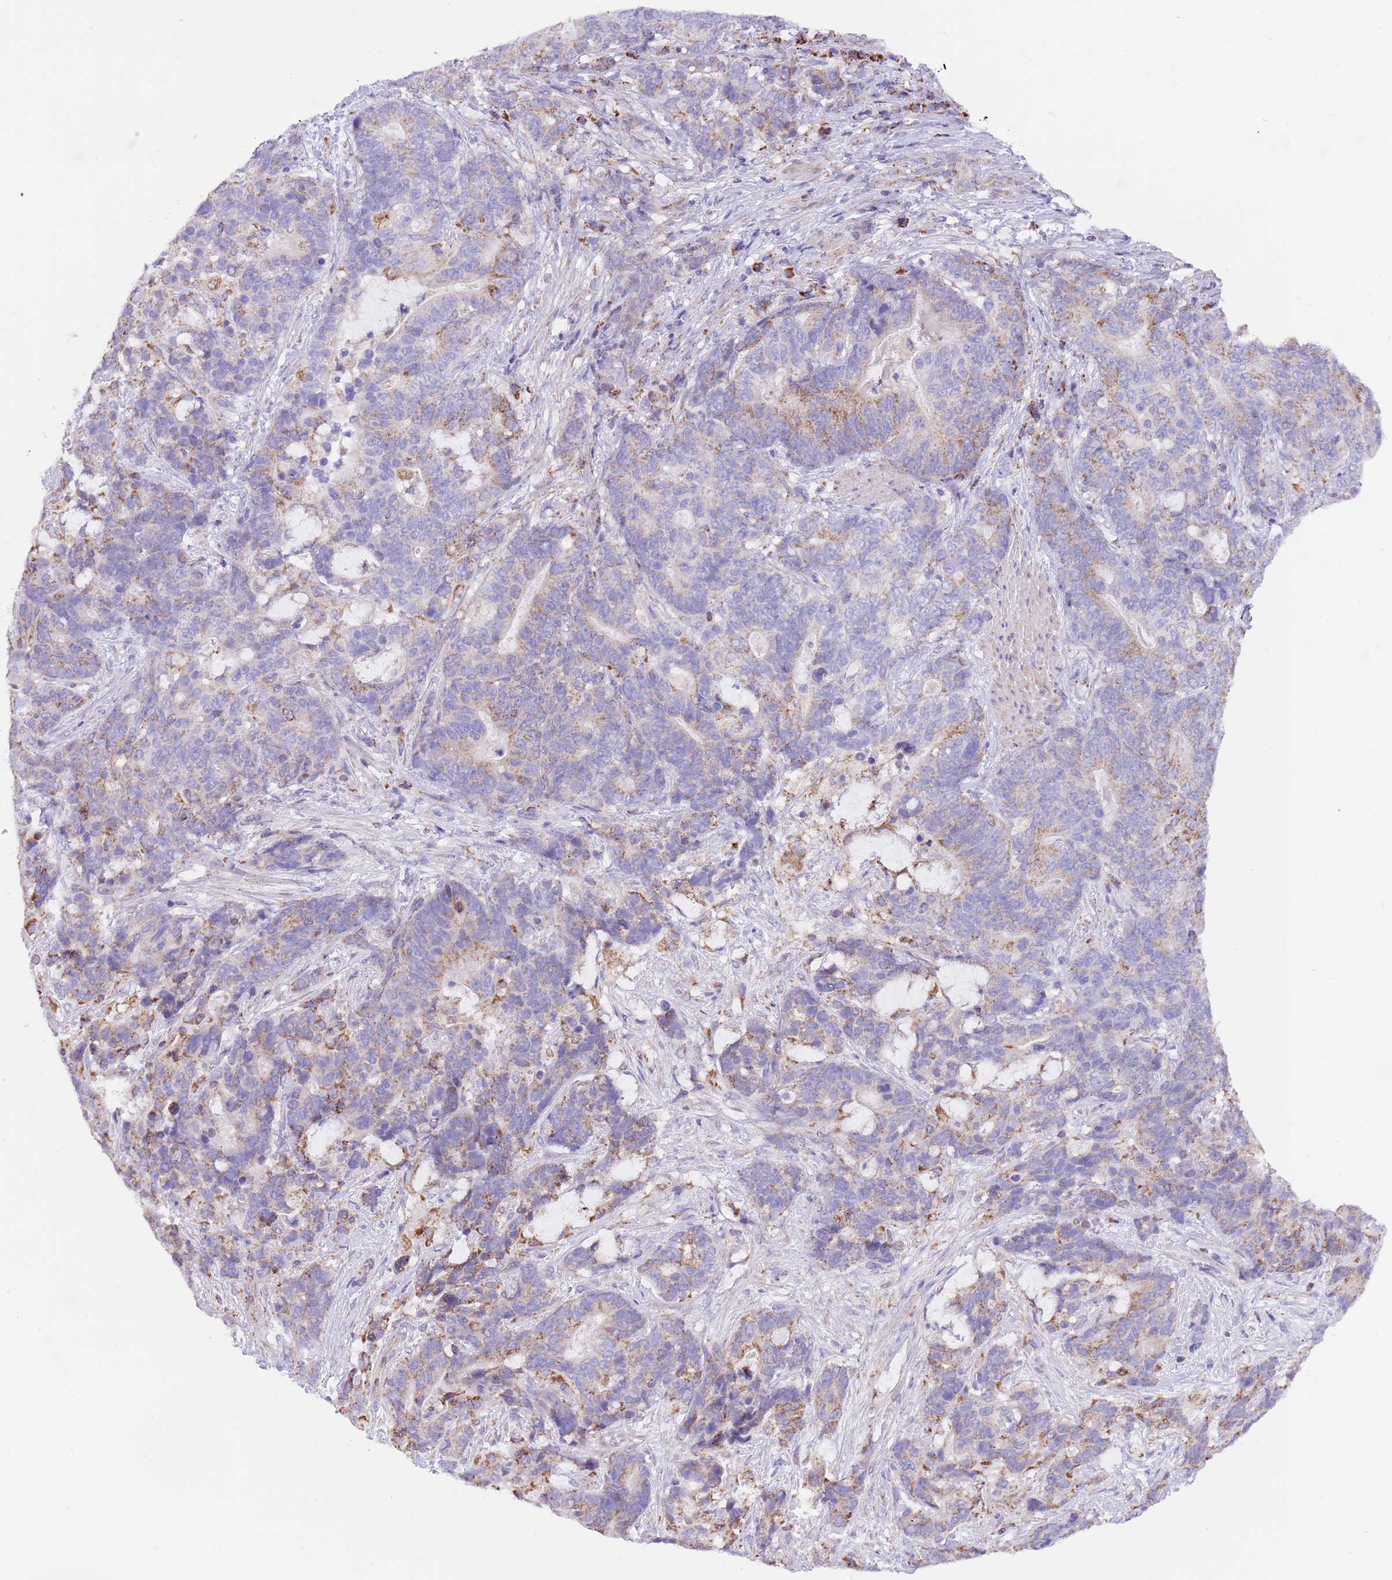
{"staining": {"intensity": "strong", "quantity": "<25%", "location": "cytoplasmic/membranous"}, "tissue": "stomach cancer", "cell_type": "Tumor cells", "image_type": "cancer", "snomed": [{"axis": "morphology", "description": "Normal tissue, NOS"}, {"axis": "morphology", "description": "Adenocarcinoma, NOS"}, {"axis": "topography", "description": "Stomach"}], "caption": "Immunohistochemical staining of stomach cancer exhibits medium levels of strong cytoplasmic/membranous protein positivity in approximately <25% of tumor cells.", "gene": "SS18L2", "patient": {"sex": "female", "age": 64}}